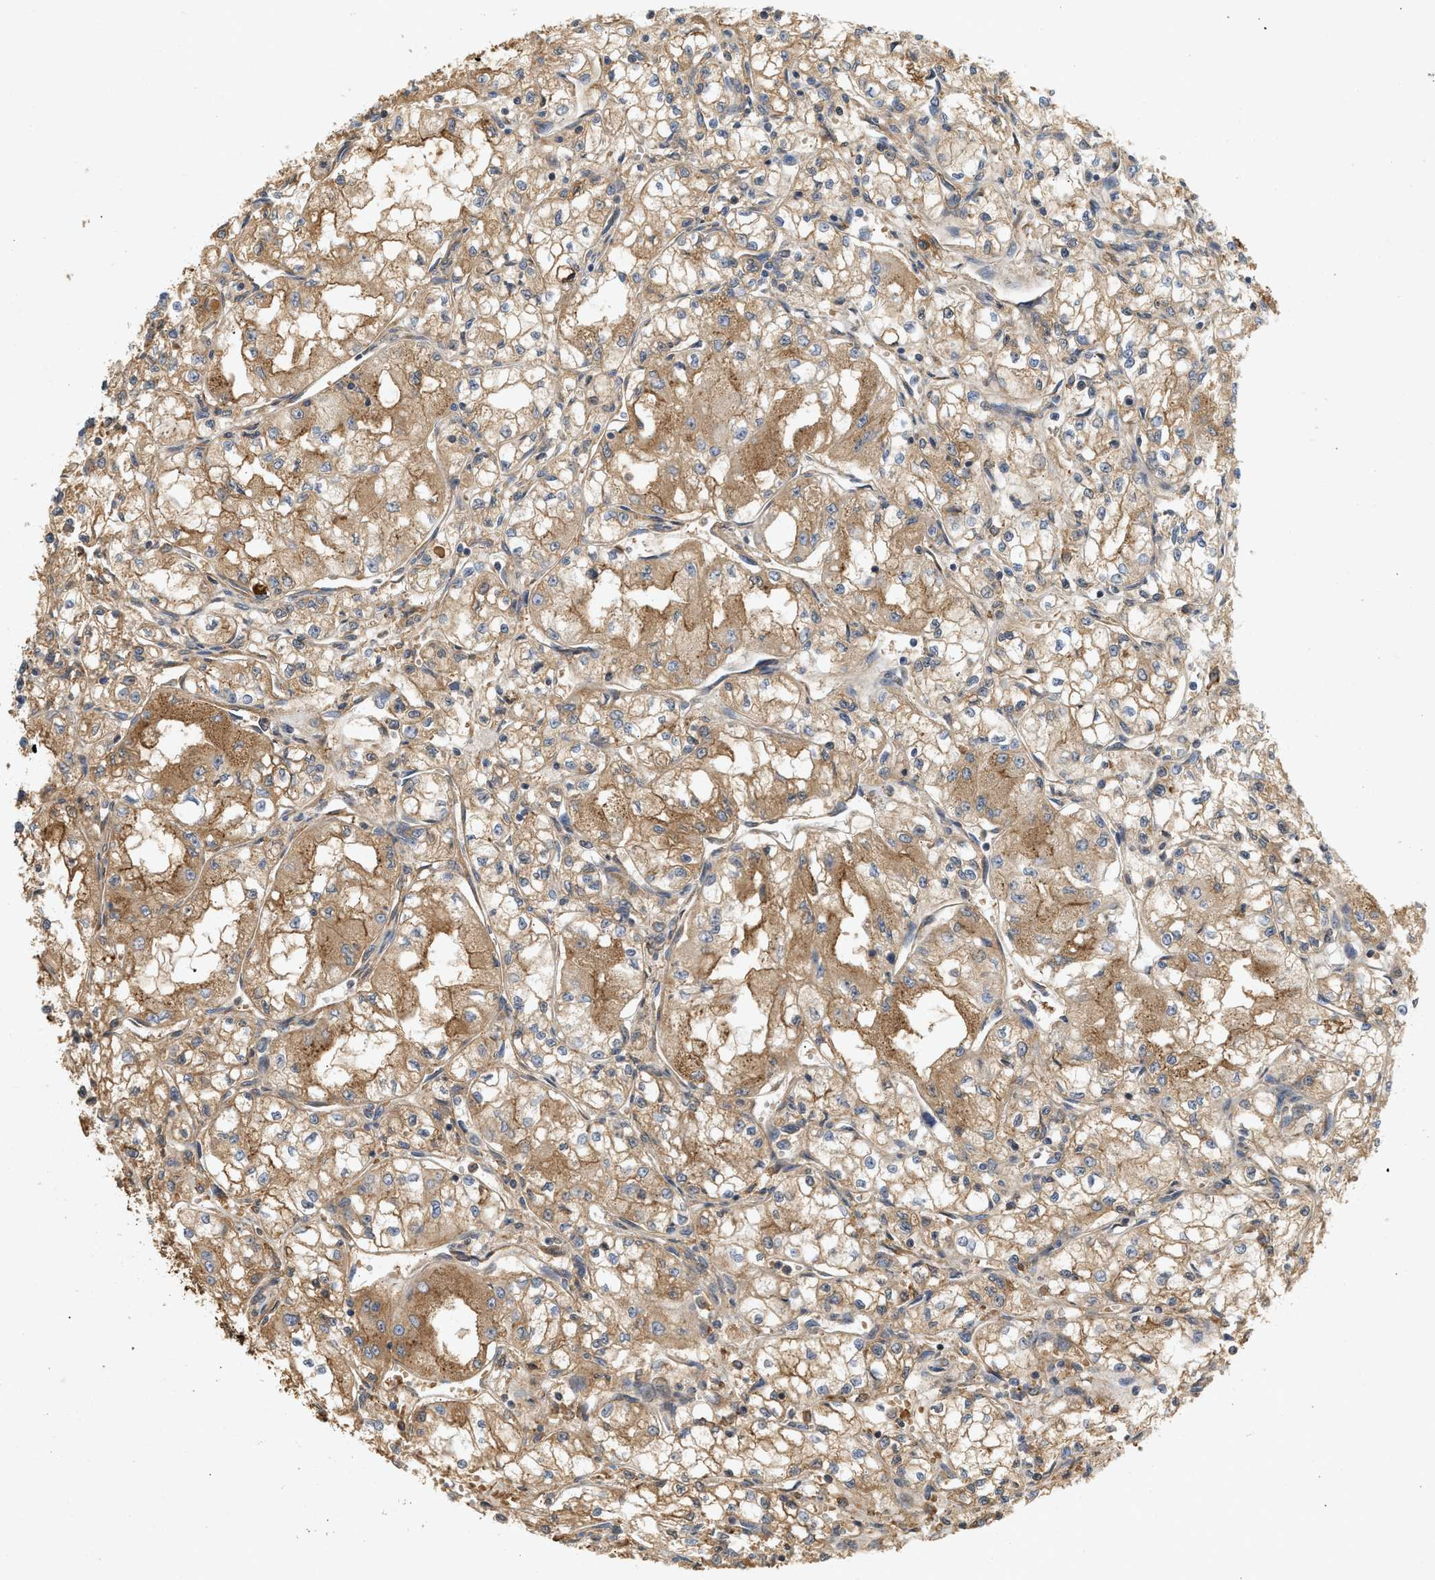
{"staining": {"intensity": "moderate", "quantity": ">75%", "location": "cytoplasmic/membranous"}, "tissue": "renal cancer", "cell_type": "Tumor cells", "image_type": "cancer", "snomed": [{"axis": "morphology", "description": "Normal tissue, NOS"}, {"axis": "morphology", "description": "Adenocarcinoma, NOS"}, {"axis": "topography", "description": "Kidney"}], "caption": "IHC of human renal cancer demonstrates medium levels of moderate cytoplasmic/membranous expression in about >75% of tumor cells.", "gene": "F8", "patient": {"sex": "male", "age": 59}}